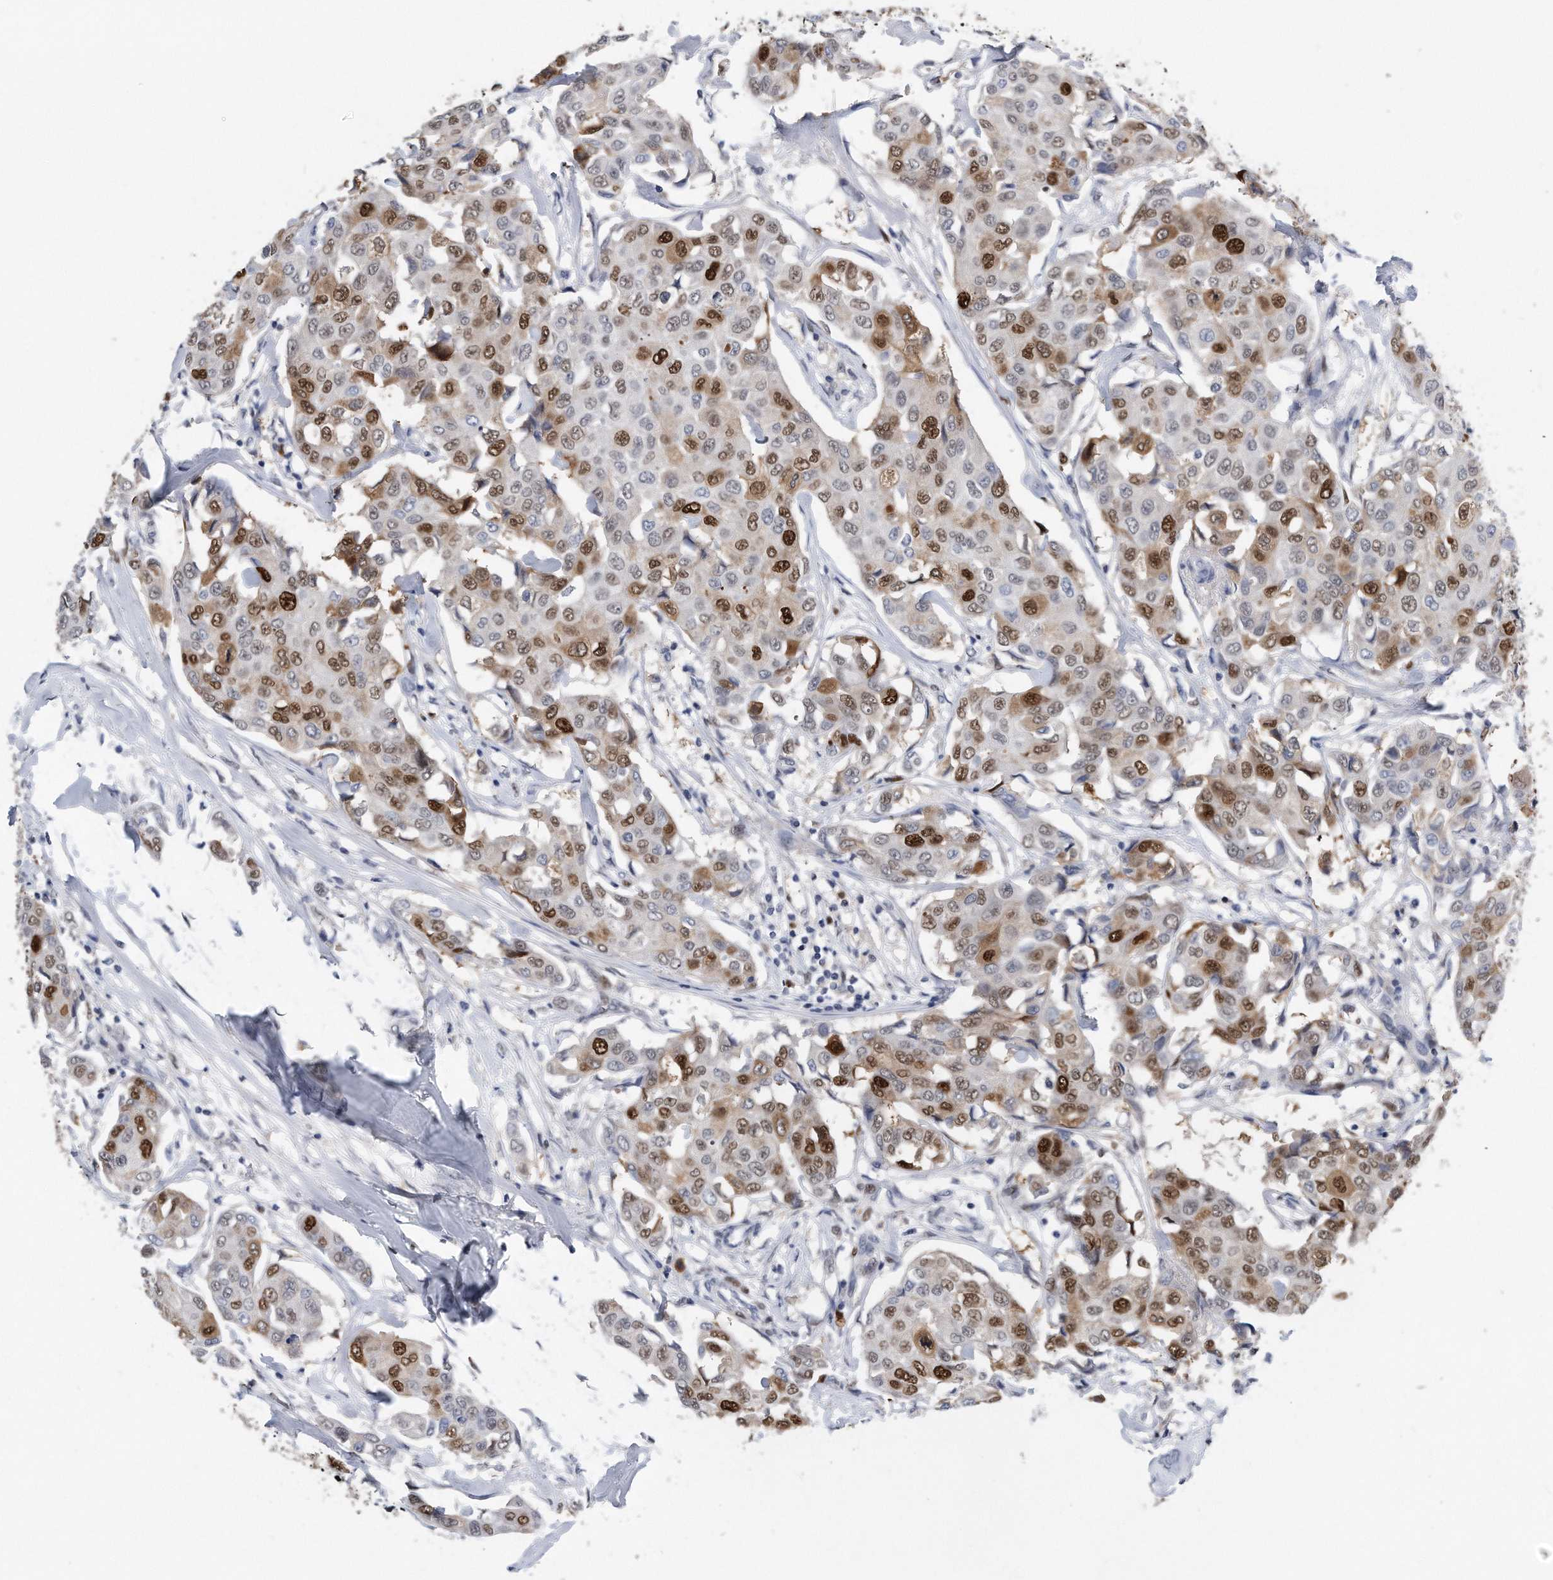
{"staining": {"intensity": "strong", "quantity": "25%-75%", "location": "nuclear"}, "tissue": "breast cancer", "cell_type": "Tumor cells", "image_type": "cancer", "snomed": [{"axis": "morphology", "description": "Duct carcinoma"}, {"axis": "topography", "description": "Breast"}], "caption": "Invasive ductal carcinoma (breast) was stained to show a protein in brown. There is high levels of strong nuclear staining in approximately 25%-75% of tumor cells. Ihc stains the protein in brown and the nuclei are stained blue.", "gene": "PCNA", "patient": {"sex": "female", "age": 80}}